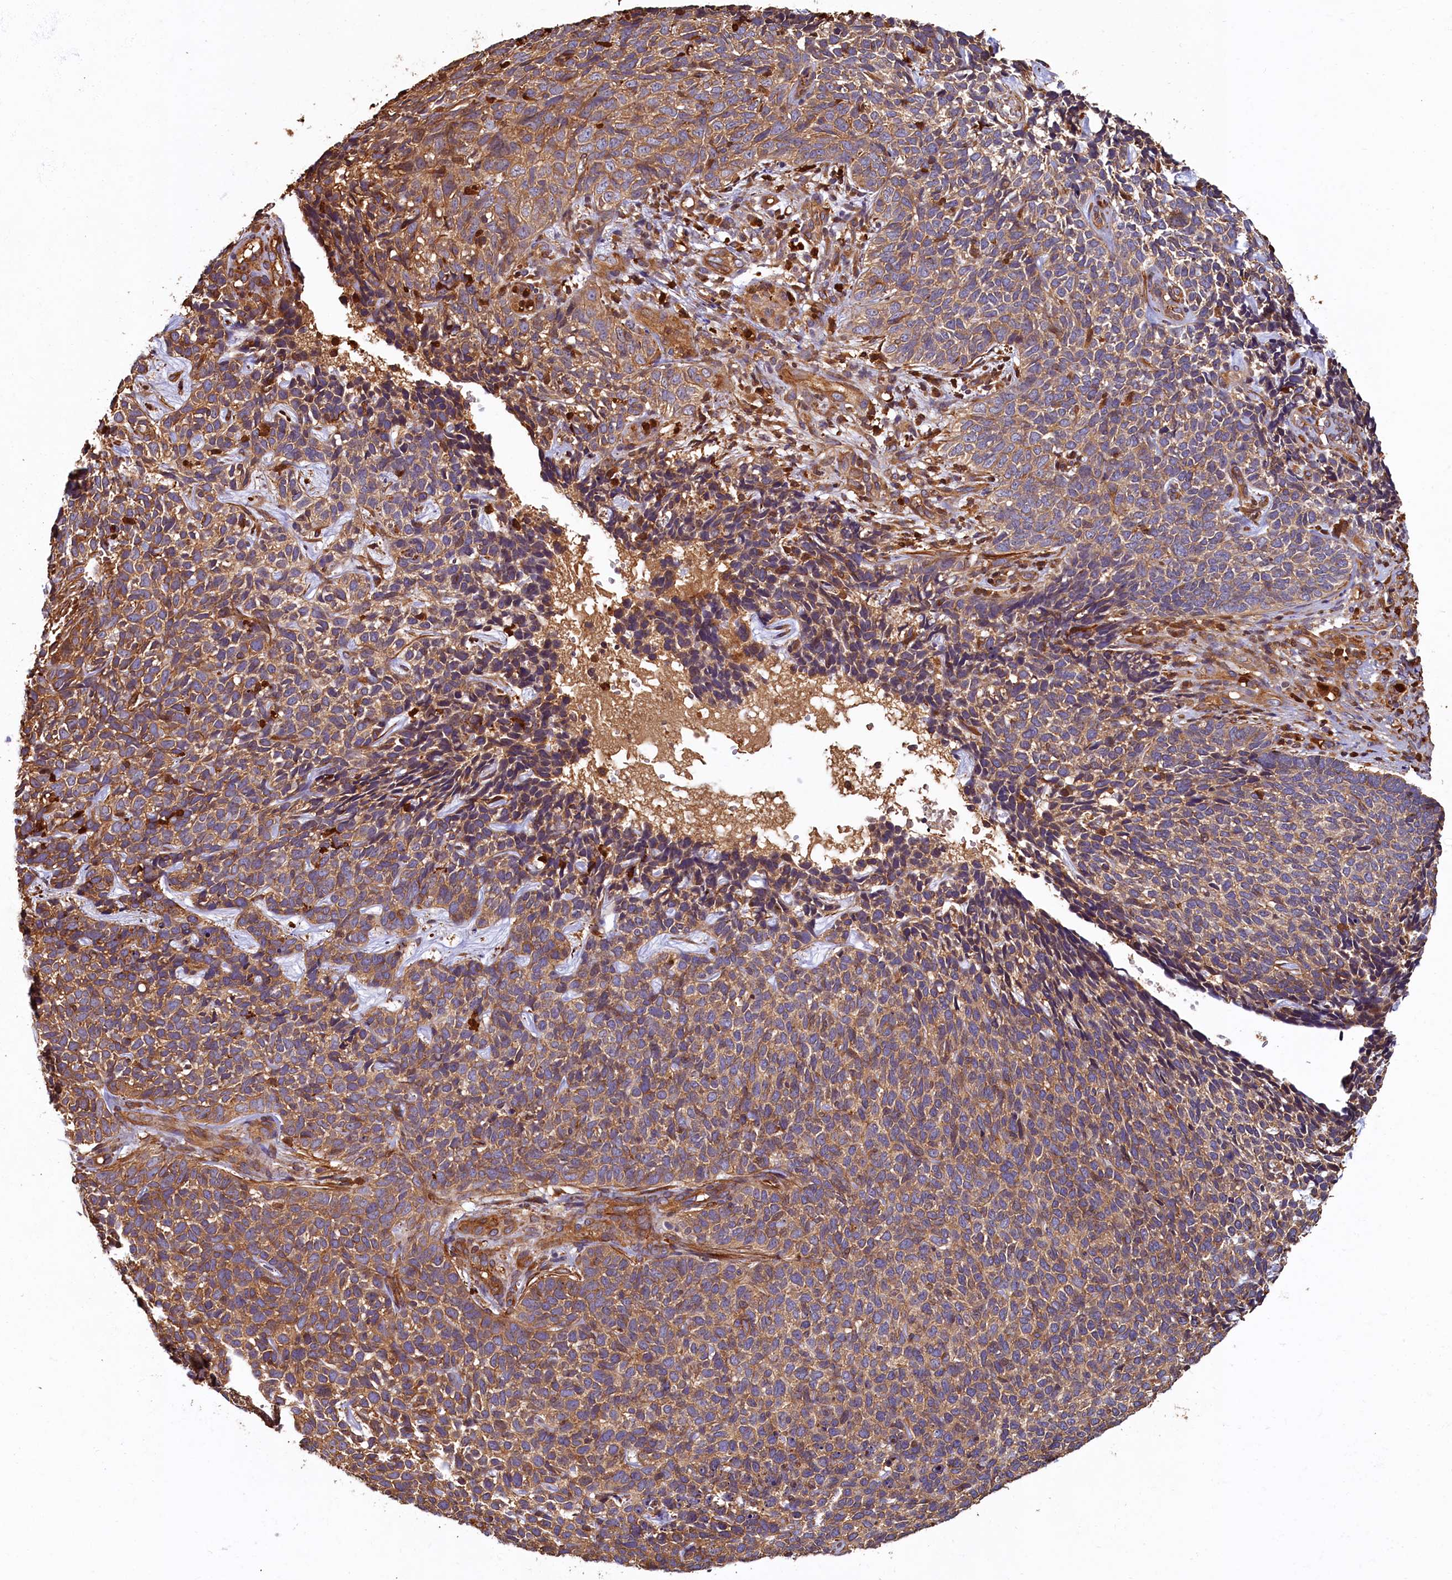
{"staining": {"intensity": "moderate", "quantity": ">75%", "location": "cytoplasmic/membranous"}, "tissue": "skin cancer", "cell_type": "Tumor cells", "image_type": "cancer", "snomed": [{"axis": "morphology", "description": "Basal cell carcinoma"}, {"axis": "topography", "description": "Skin"}], "caption": "Immunohistochemical staining of human basal cell carcinoma (skin) demonstrates medium levels of moderate cytoplasmic/membranous protein positivity in approximately >75% of tumor cells. The staining was performed using DAB (3,3'-diaminobenzidine) to visualize the protein expression in brown, while the nuclei were stained in blue with hematoxylin (Magnification: 20x).", "gene": "CCDC102B", "patient": {"sex": "female", "age": 84}}